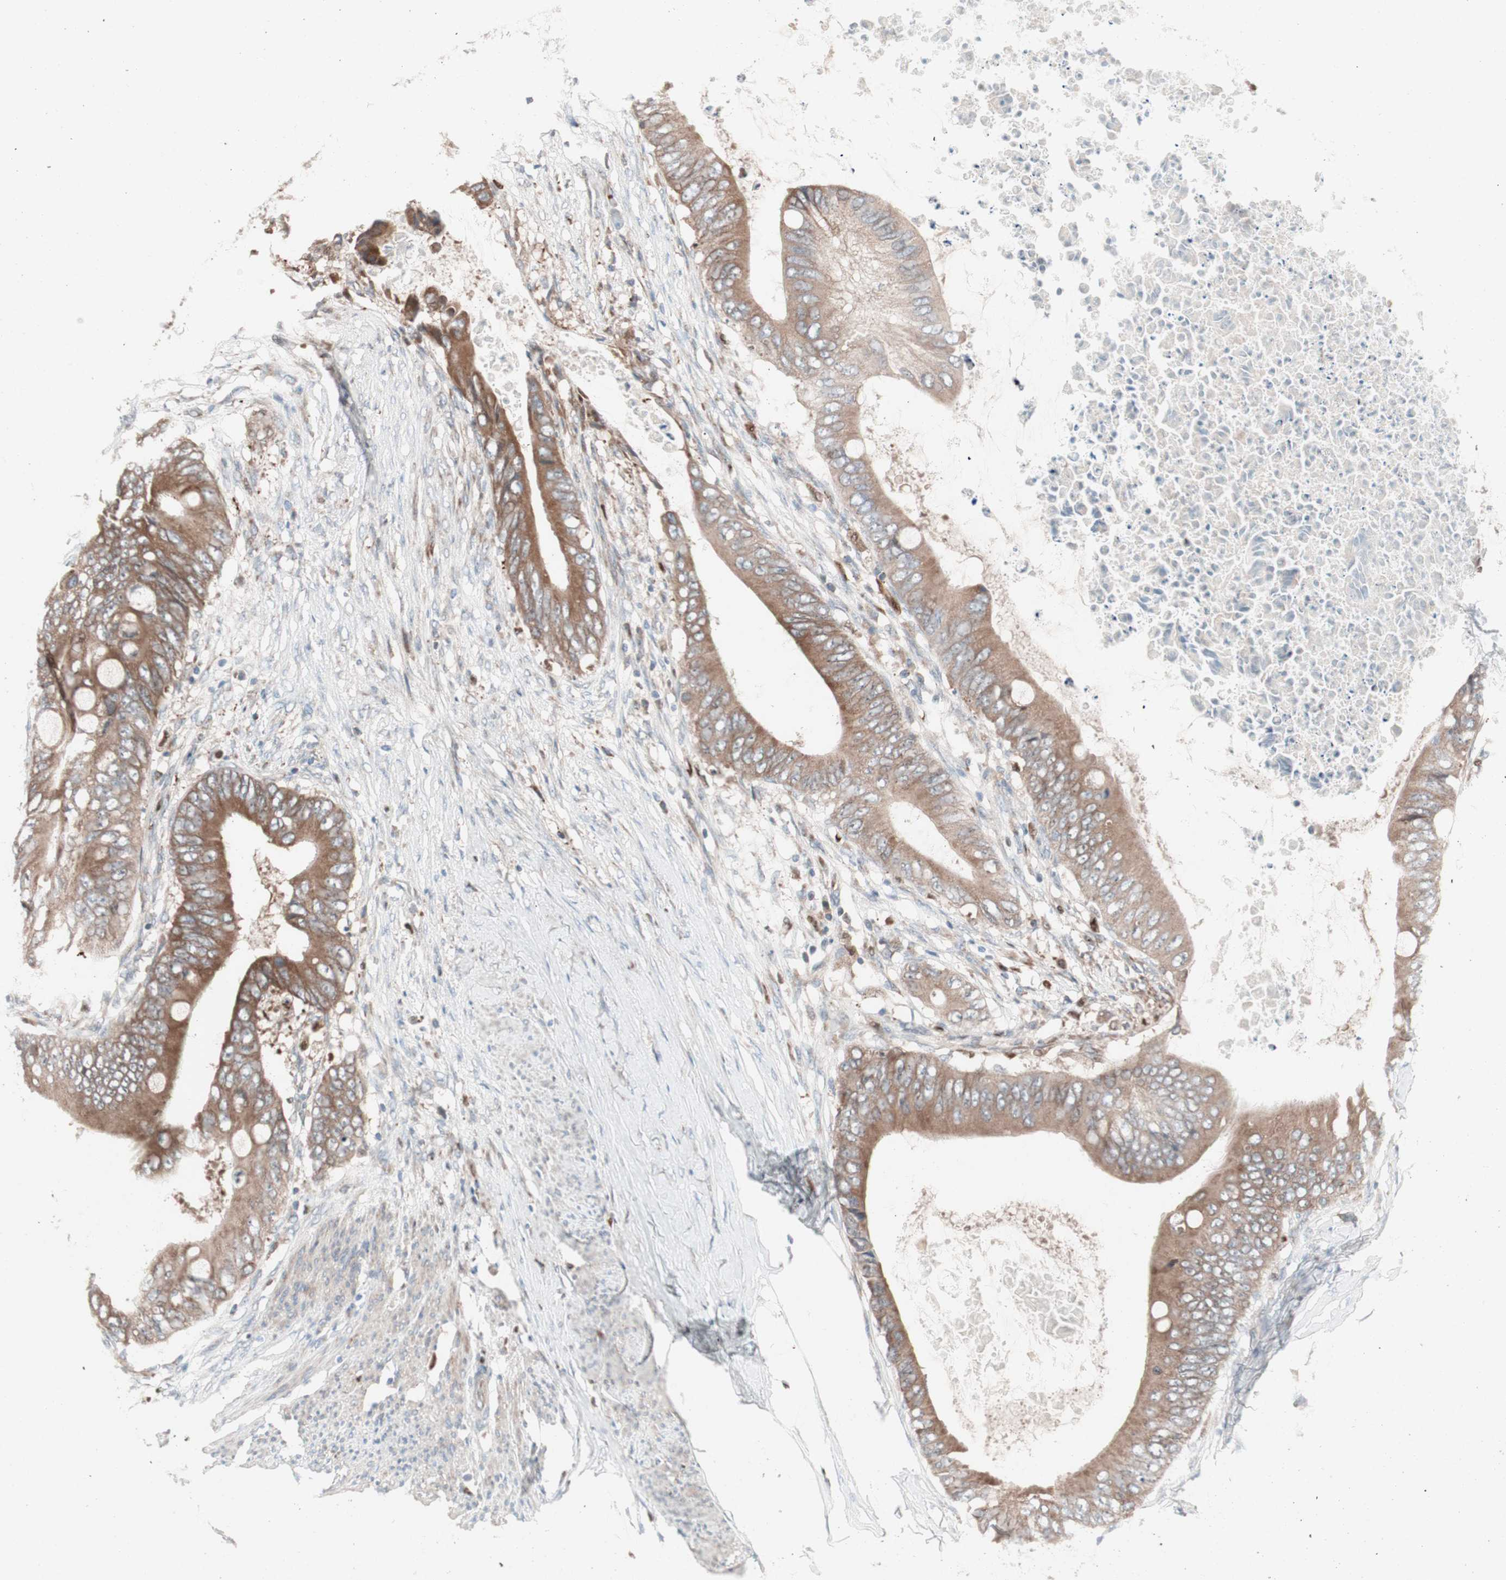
{"staining": {"intensity": "moderate", "quantity": ">75%", "location": "cytoplasmic/membranous"}, "tissue": "colorectal cancer", "cell_type": "Tumor cells", "image_type": "cancer", "snomed": [{"axis": "morphology", "description": "Normal tissue, NOS"}, {"axis": "morphology", "description": "Adenocarcinoma, NOS"}, {"axis": "topography", "description": "Rectum"}, {"axis": "topography", "description": "Peripheral nerve tissue"}], "caption": "IHC histopathology image of adenocarcinoma (colorectal) stained for a protein (brown), which demonstrates medium levels of moderate cytoplasmic/membranous positivity in approximately >75% of tumor cells.", "gene": "FAAH", "patient": {"sex": "female", "age": 77}}